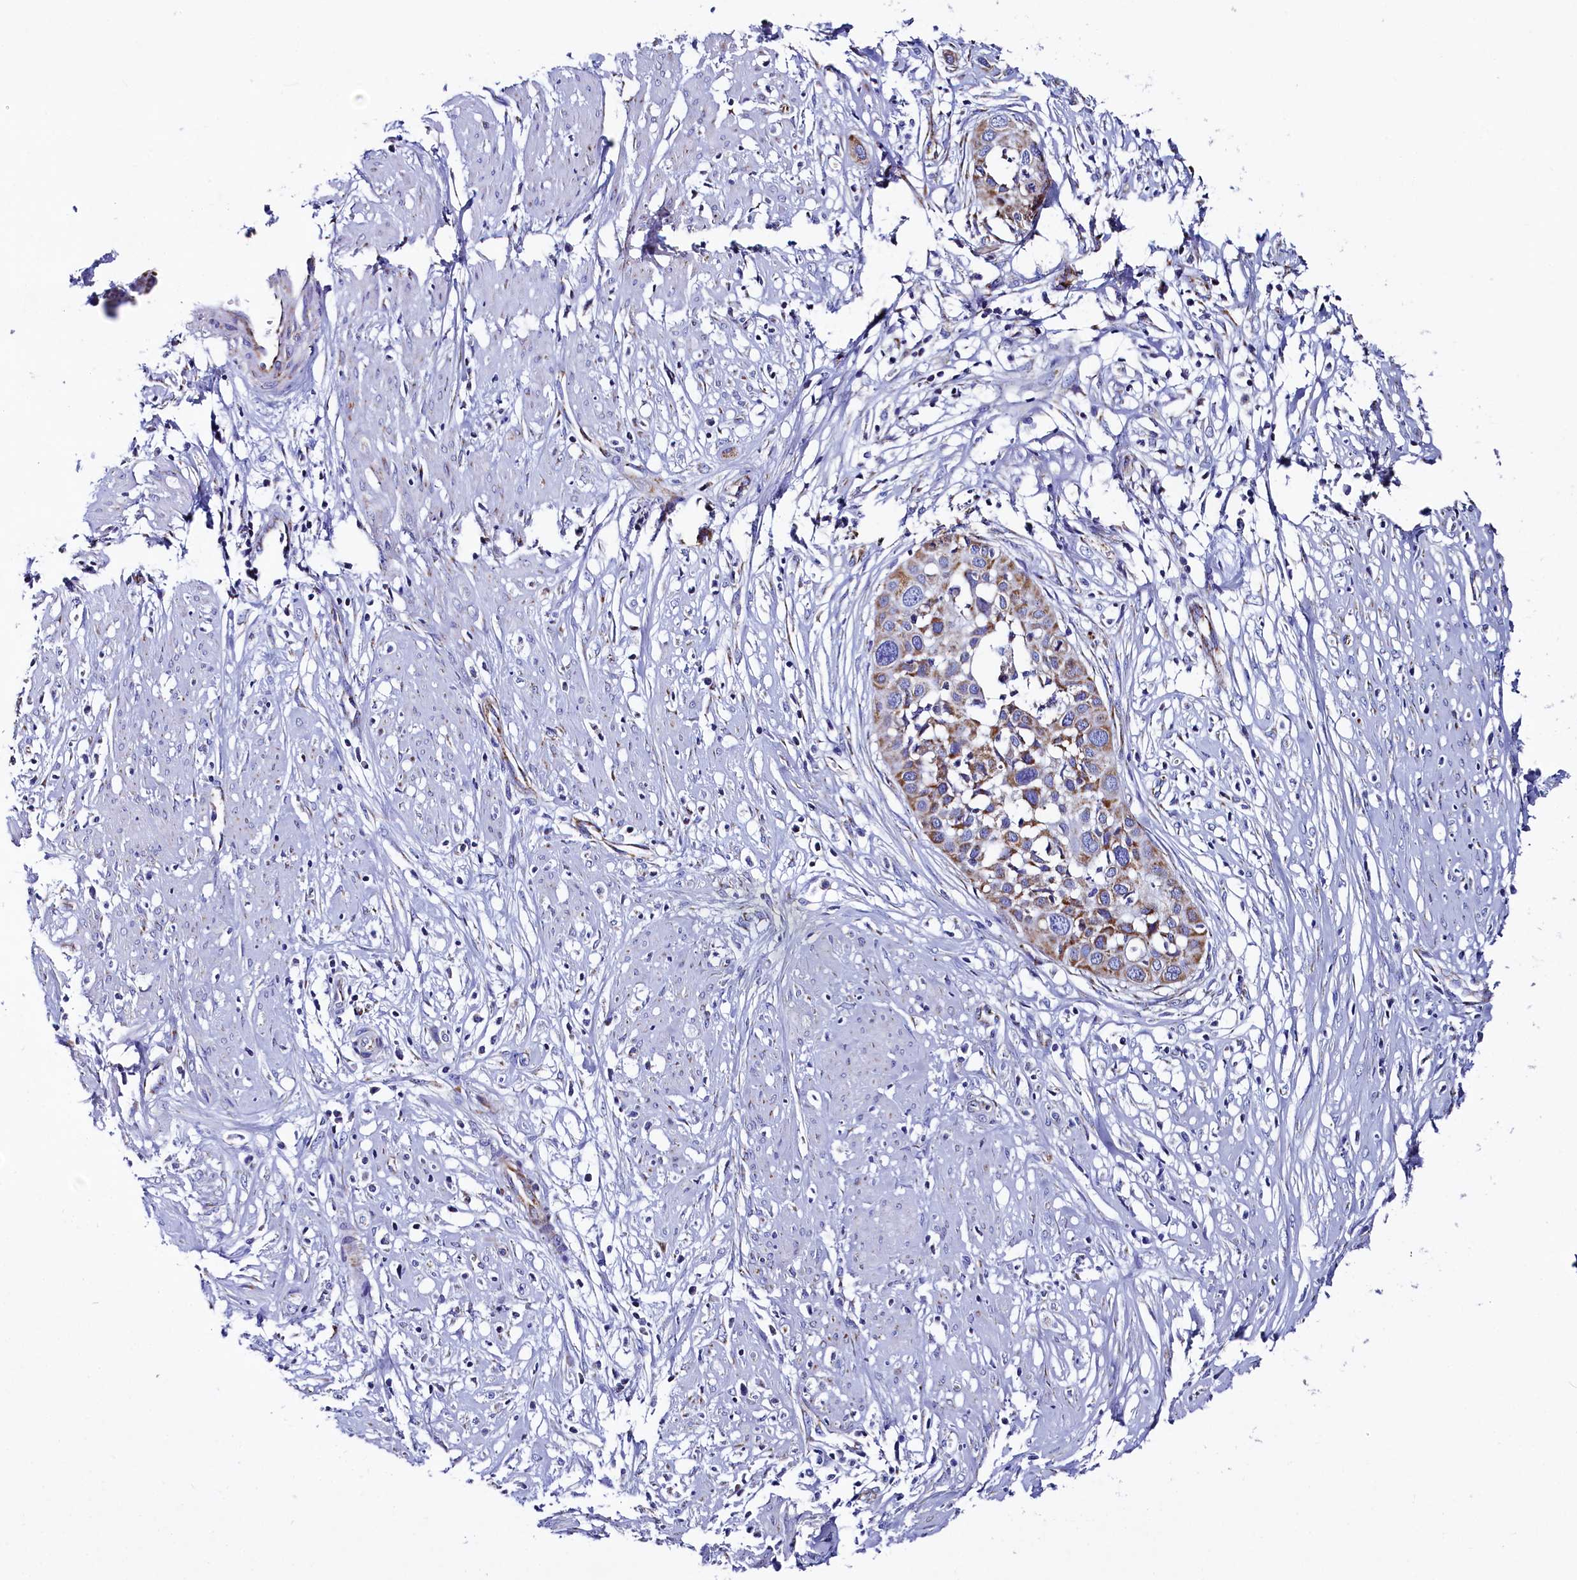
{"staining": {"intensity": "moderate", "quantity": ">75%", "location": "cytoplasmic/membranous"}, "tissue": "cervical cancer", "cell_type": "Tumor cells", "image_type": "cancer", "snomed": [{"axis": "morphology", "description": "Squamous cell carcinoma, NOS"}, {"axis": "topography", "description": "Cervix"}], "caption": "A micrograph showing moderate cytoplasmic/membranous staining in approximately >75% of tumor cells in squamous cell carcinoma (cervical), as visualized by brown immunohistochemical staining.", "gene": "MMAB", "patient": {"sex": "female", "age": 34}}